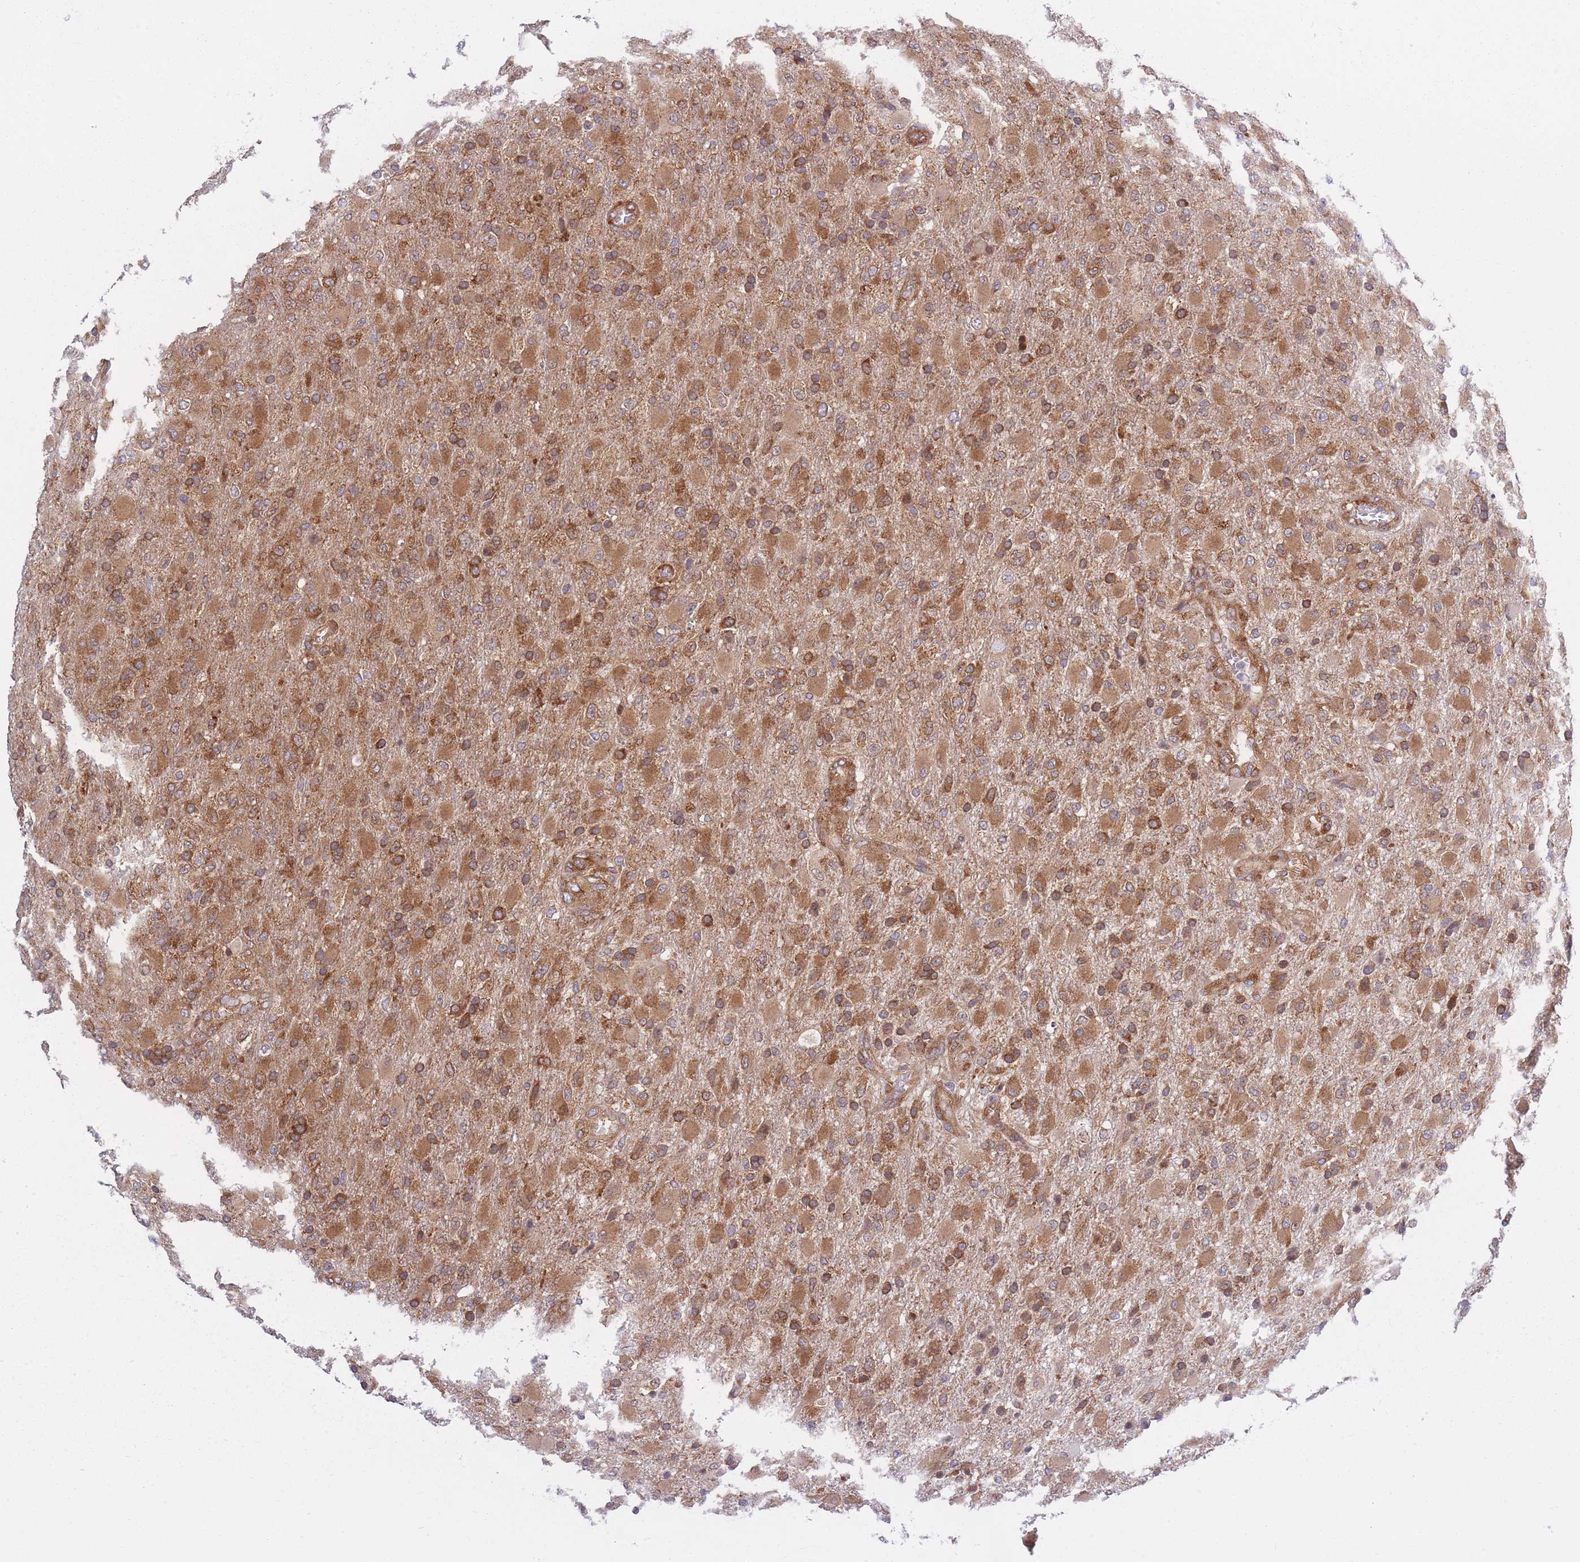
{"staining": {"intensity": "moderate", "quantity": ">75%", "location": "cytoplasmic/membranous"}, "tissue": "glioma", "cell_type": "Tumor cells", "image_type": "cancer", "snomed": [{"axis": "morphology", "description": "Glioma, malignant, Low grade"}, {"axis": "topography", "description": "Brain"}], "caption": "Tumor cells show moderate cytoplasmic/membranous expression in about >75% of cells in malignant low-grade glioma.", "gene": "CCDC124", "patient": {"sex": "male", "age": 65}}